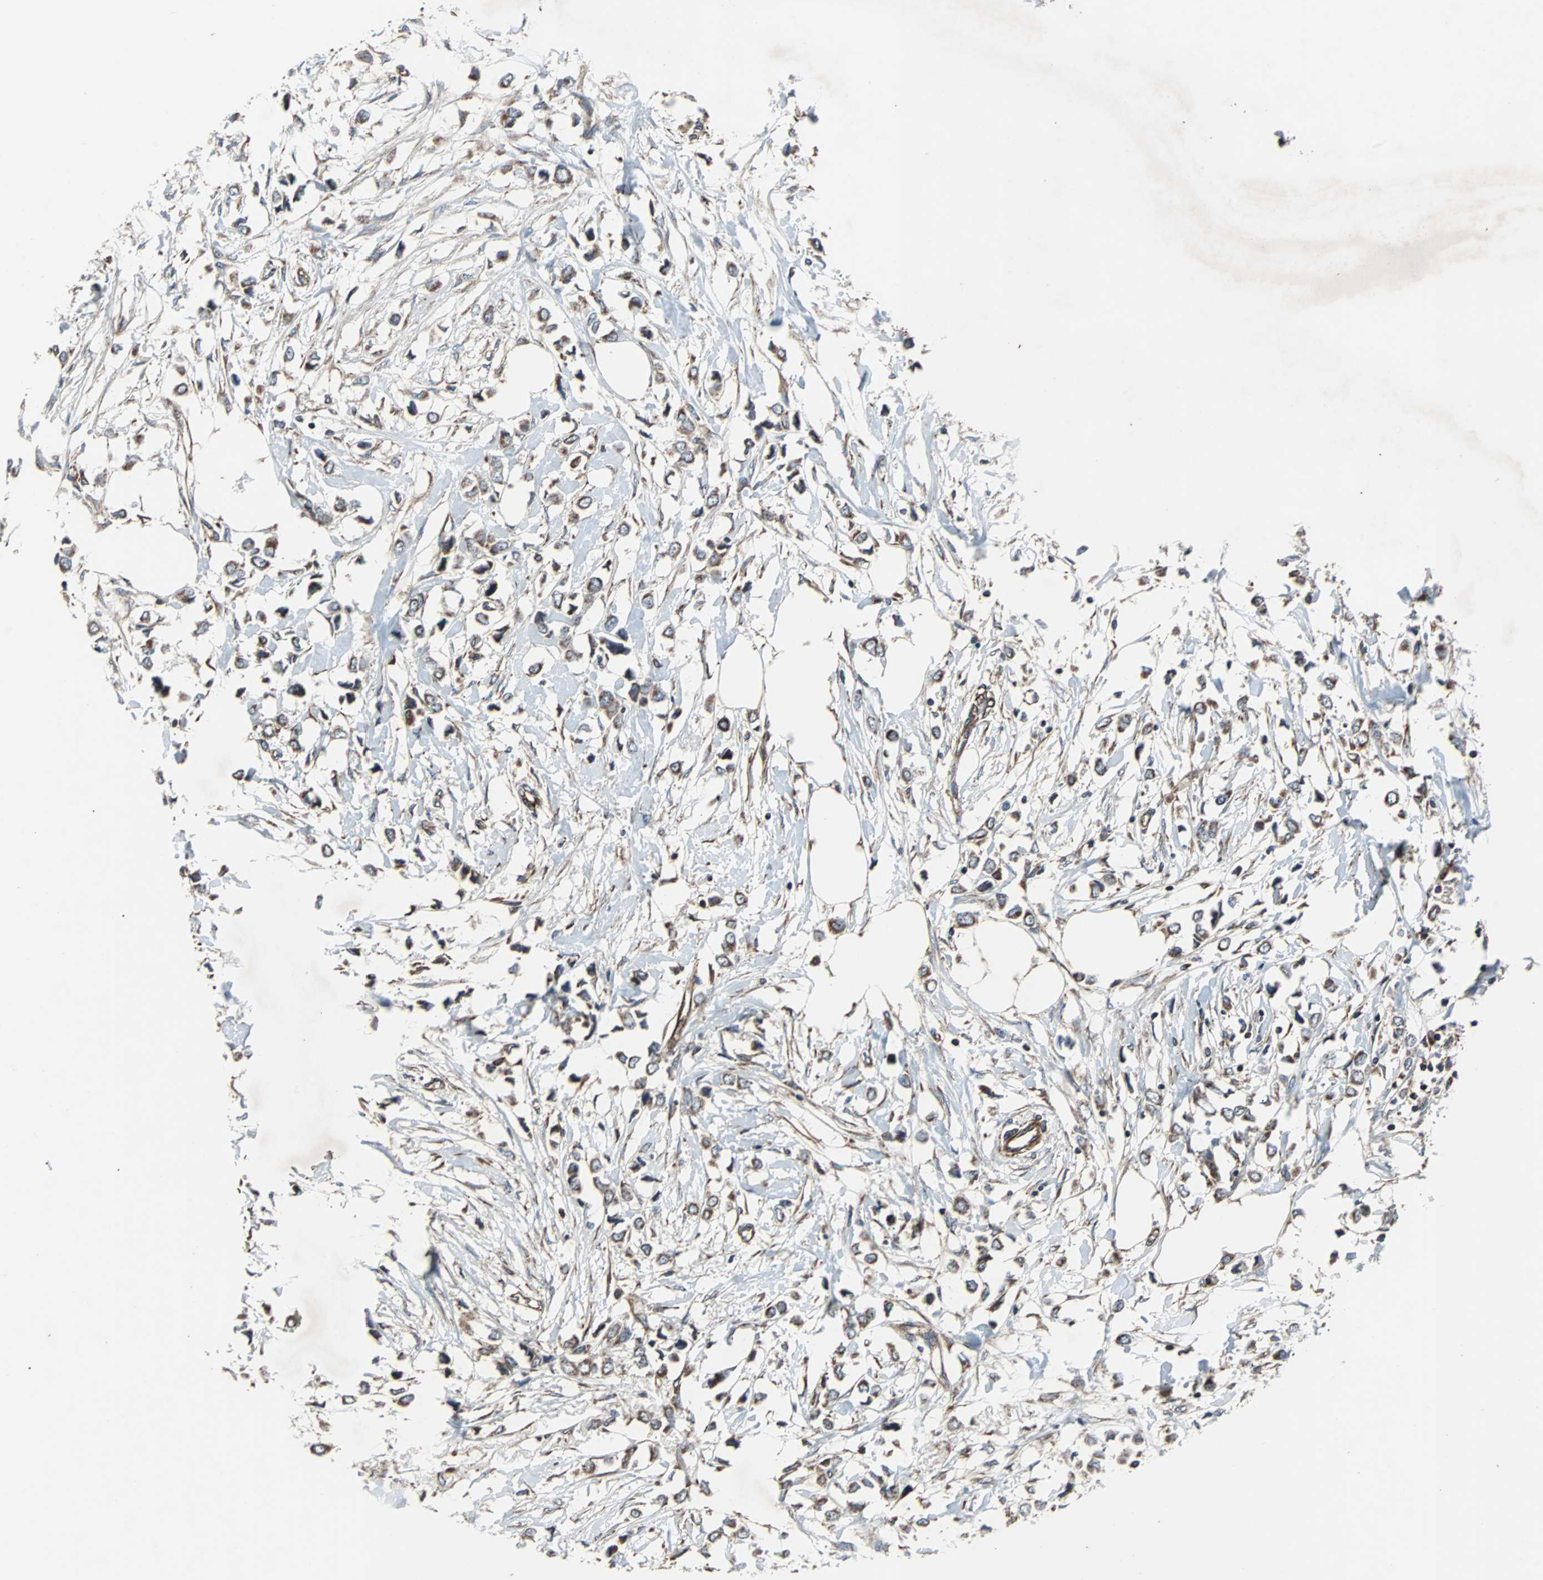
{"staining": {"intensity": "moderate", "quantity": ">75%", "location": "cytoplasmic/membranous"}, "tissue": "breast cancer", "cell_type": "Tumor cells", "image_type": "cancer", "snomed": [{"axis": "morphology", "description": "Lobular carcinoma"}, {"axis": "topography", "description": "Breast"}], "caption": "This is a micrograph of IHC staining of breast cancer (lobular carcinoma), which shows moderate staining in the cytoplasmic/membranous of tumor cells.", "gene": "ACTR3", "patient": {"sex": "female", "age": 51}}